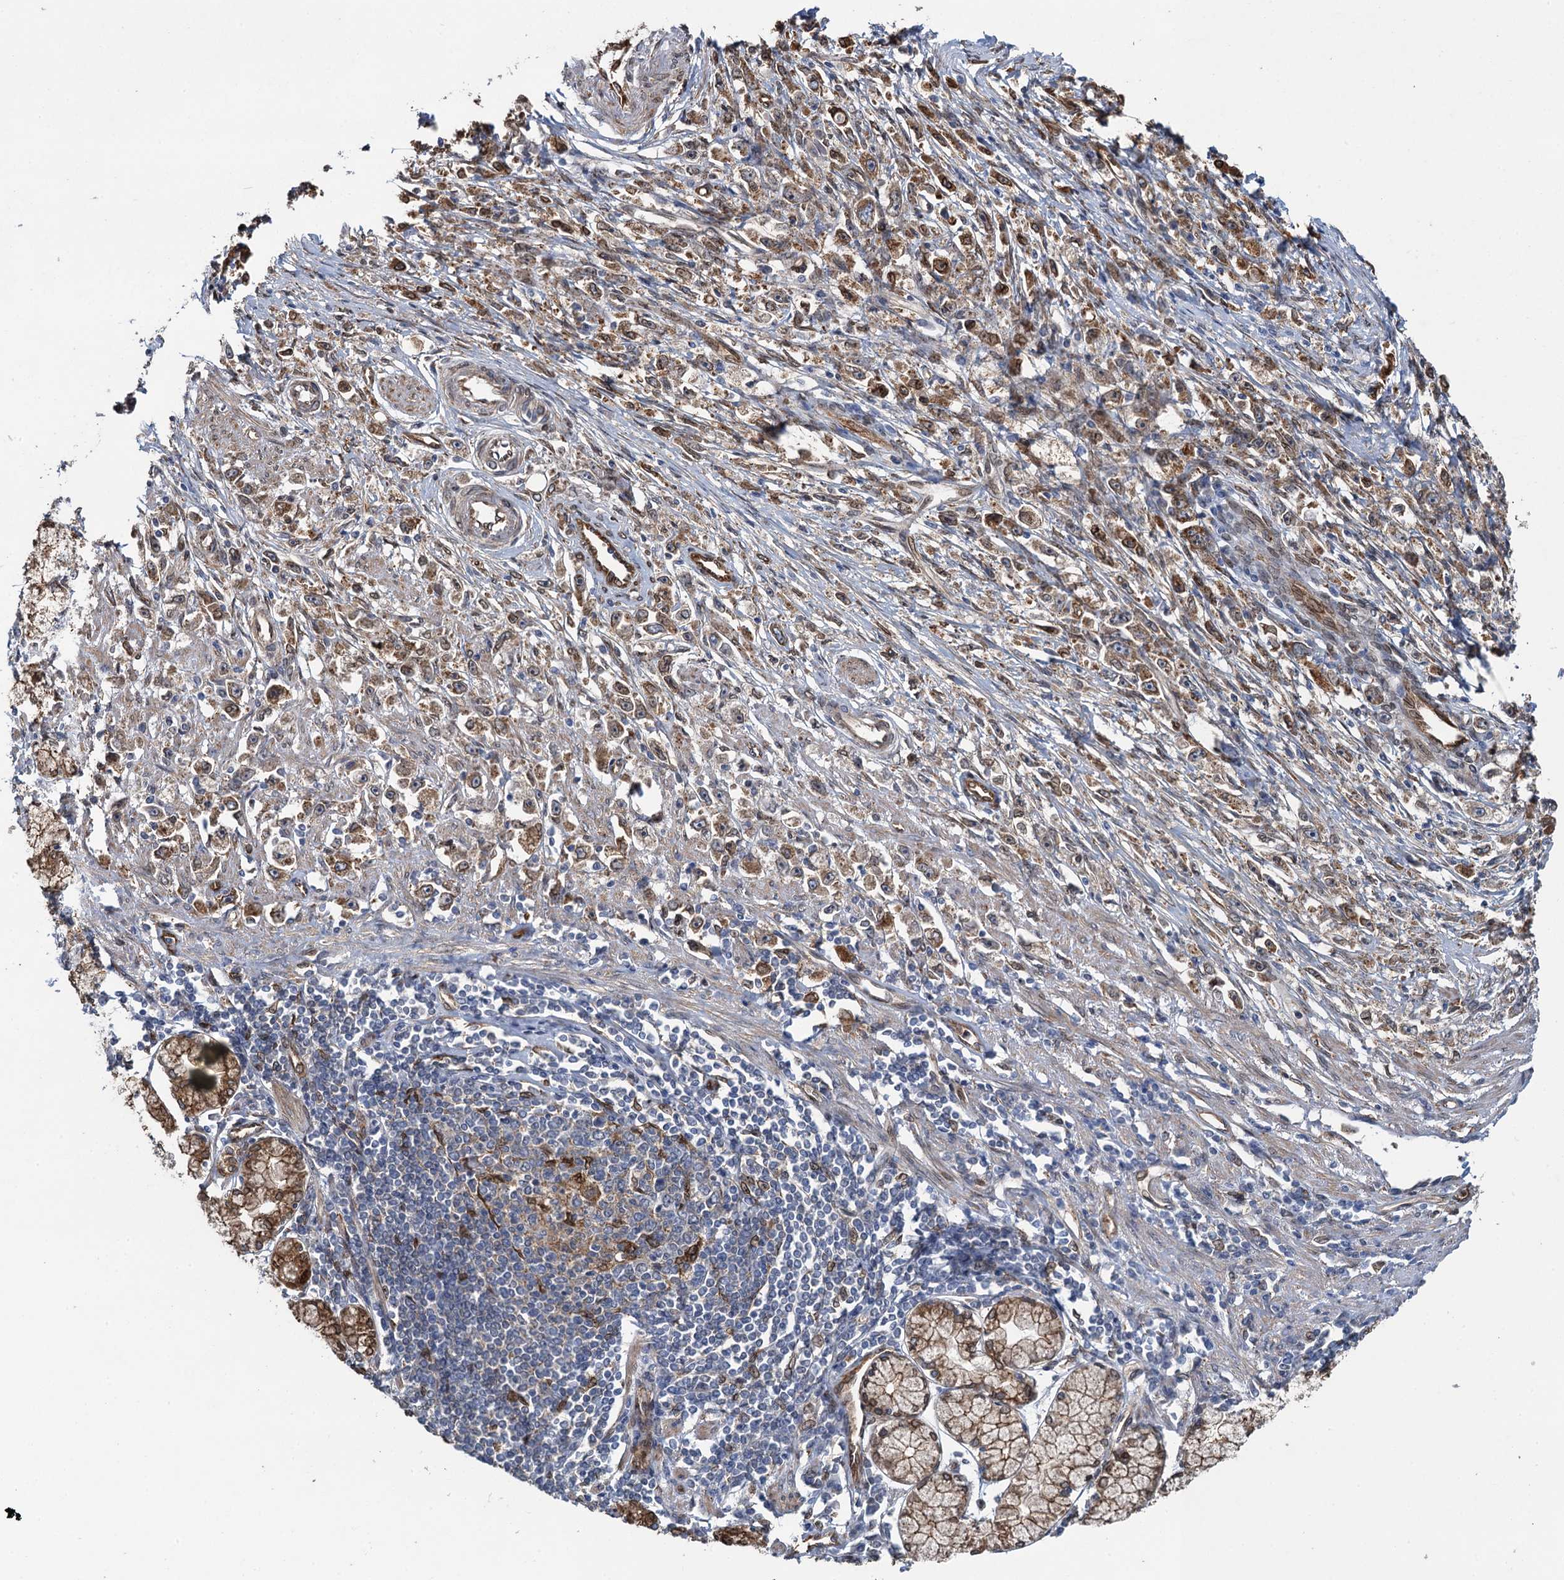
{"staining": {"intensity": "moderate", "quantity": ">75%", "location": "cytoplasmic/membranous"}, "tissue": "stomach cancer", "cell_type": "Tumor cells", "image_type": "cancer", "snomed": [{"axis": "morphology", "description": "Adenocarcinoma, NOS"}, {"axis": "topography", "description": "Stomach"}], "caption": "The immunohistochemical stain highlights moderate cytoplasmic/membranous expression in tumor cells of stomach cancer (adenocarcinoma) tissue.", "gene": "EVX2", "patient": {"sex": "female", "age": 59}}